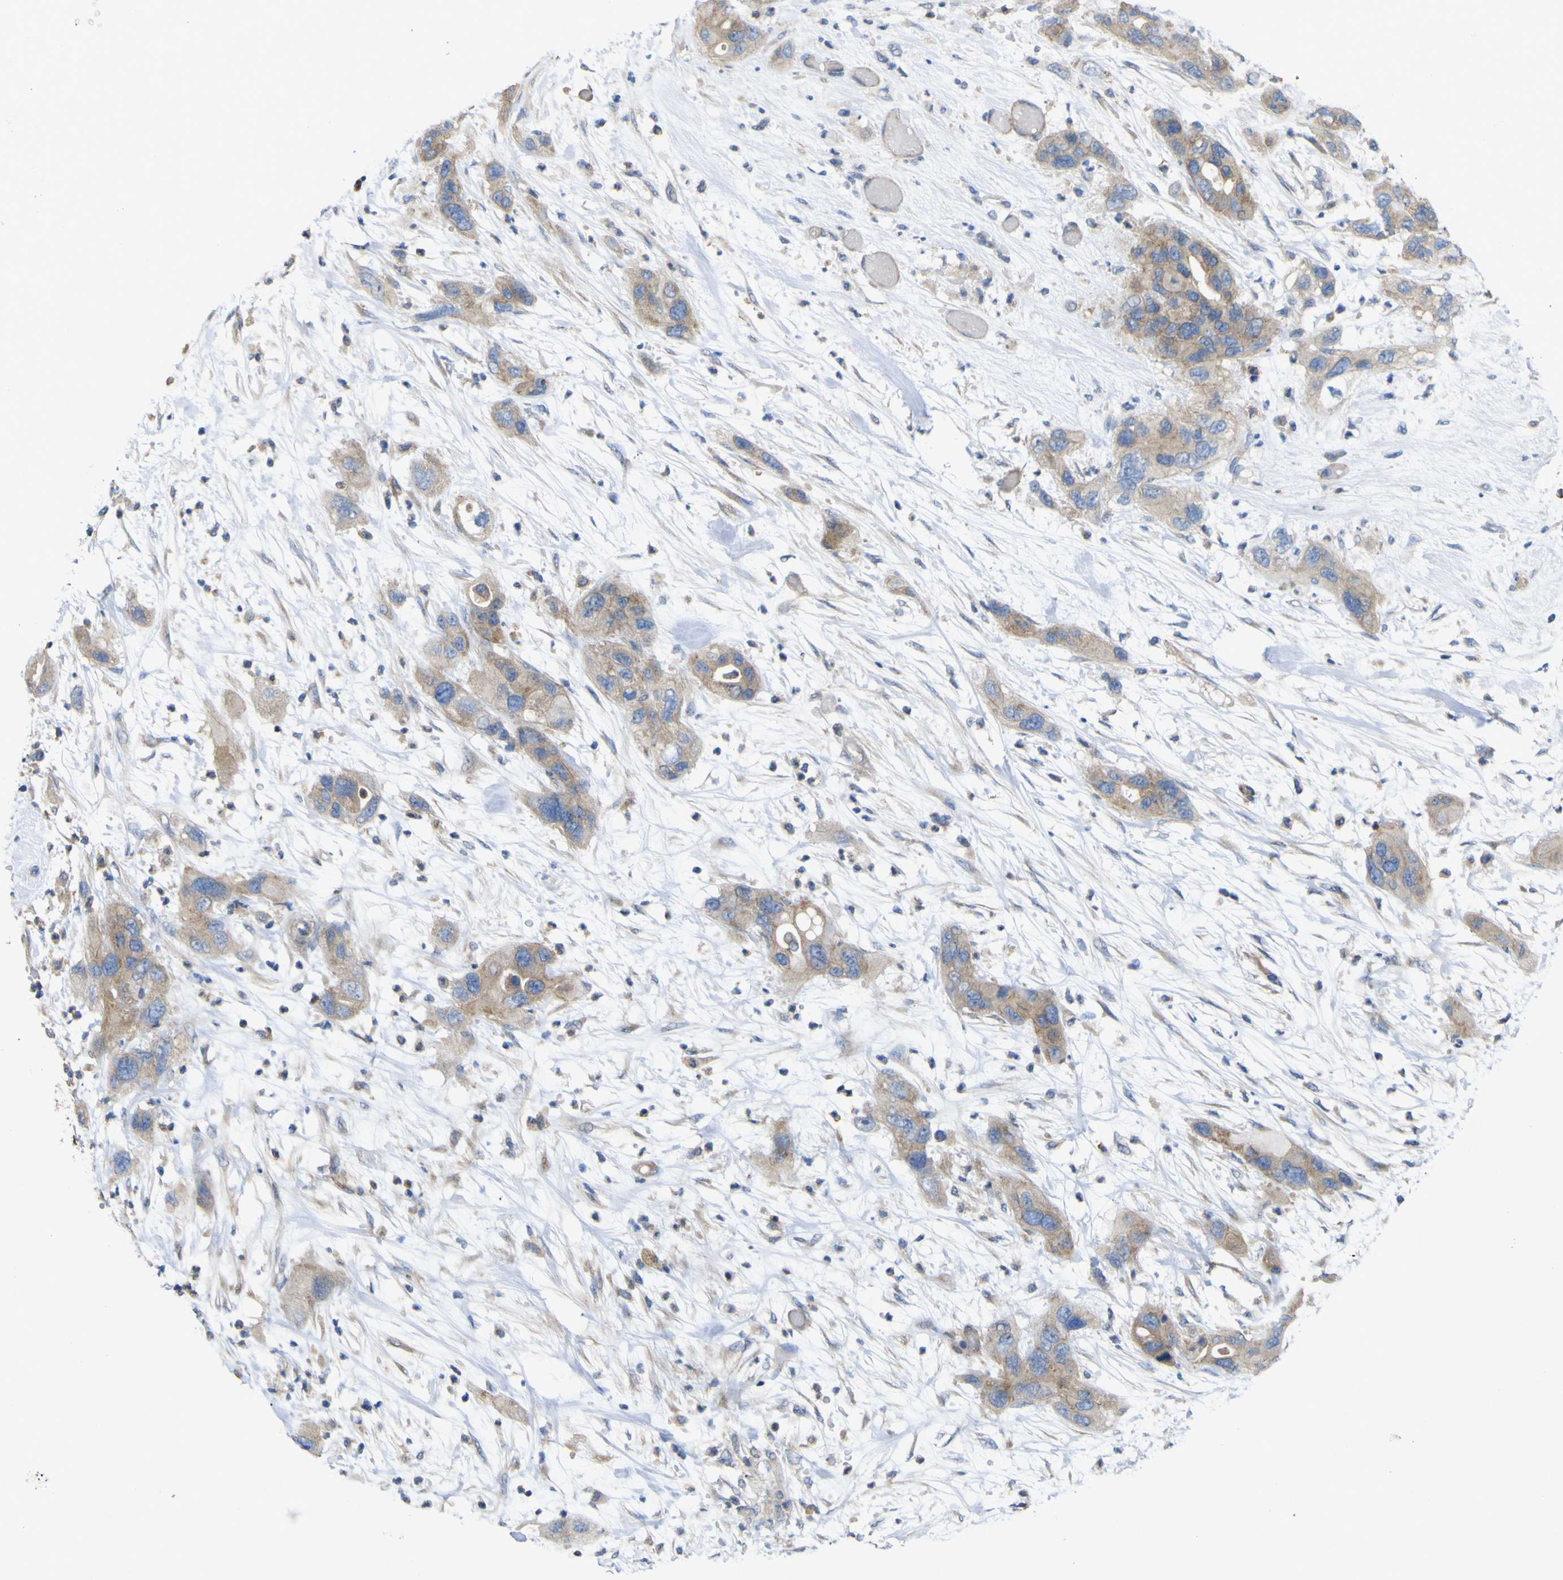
{"staining": {"intensity": "moderate", "quantity": ">75%", "location": "cytoplasmic/membranous"}, "tissue": "pancreatic cancer", "cell_type": "Tumor cells", "image_type": "cancer", "snomed": [{"axis": "morphology", "description": "Adenocarcinoma, NOS"}, {"axis": "topography", "description": "Pancreas"}], "caption": "A micrograph showing moderate cytoplasmic/membranous positivity in about >75% of tumor cells in pancreatic adenocarcinoma, as visualized by brown immunohistochemical staining.", "gene": "TNFSF15", "patient": {"sex": "female", "age": 71}}